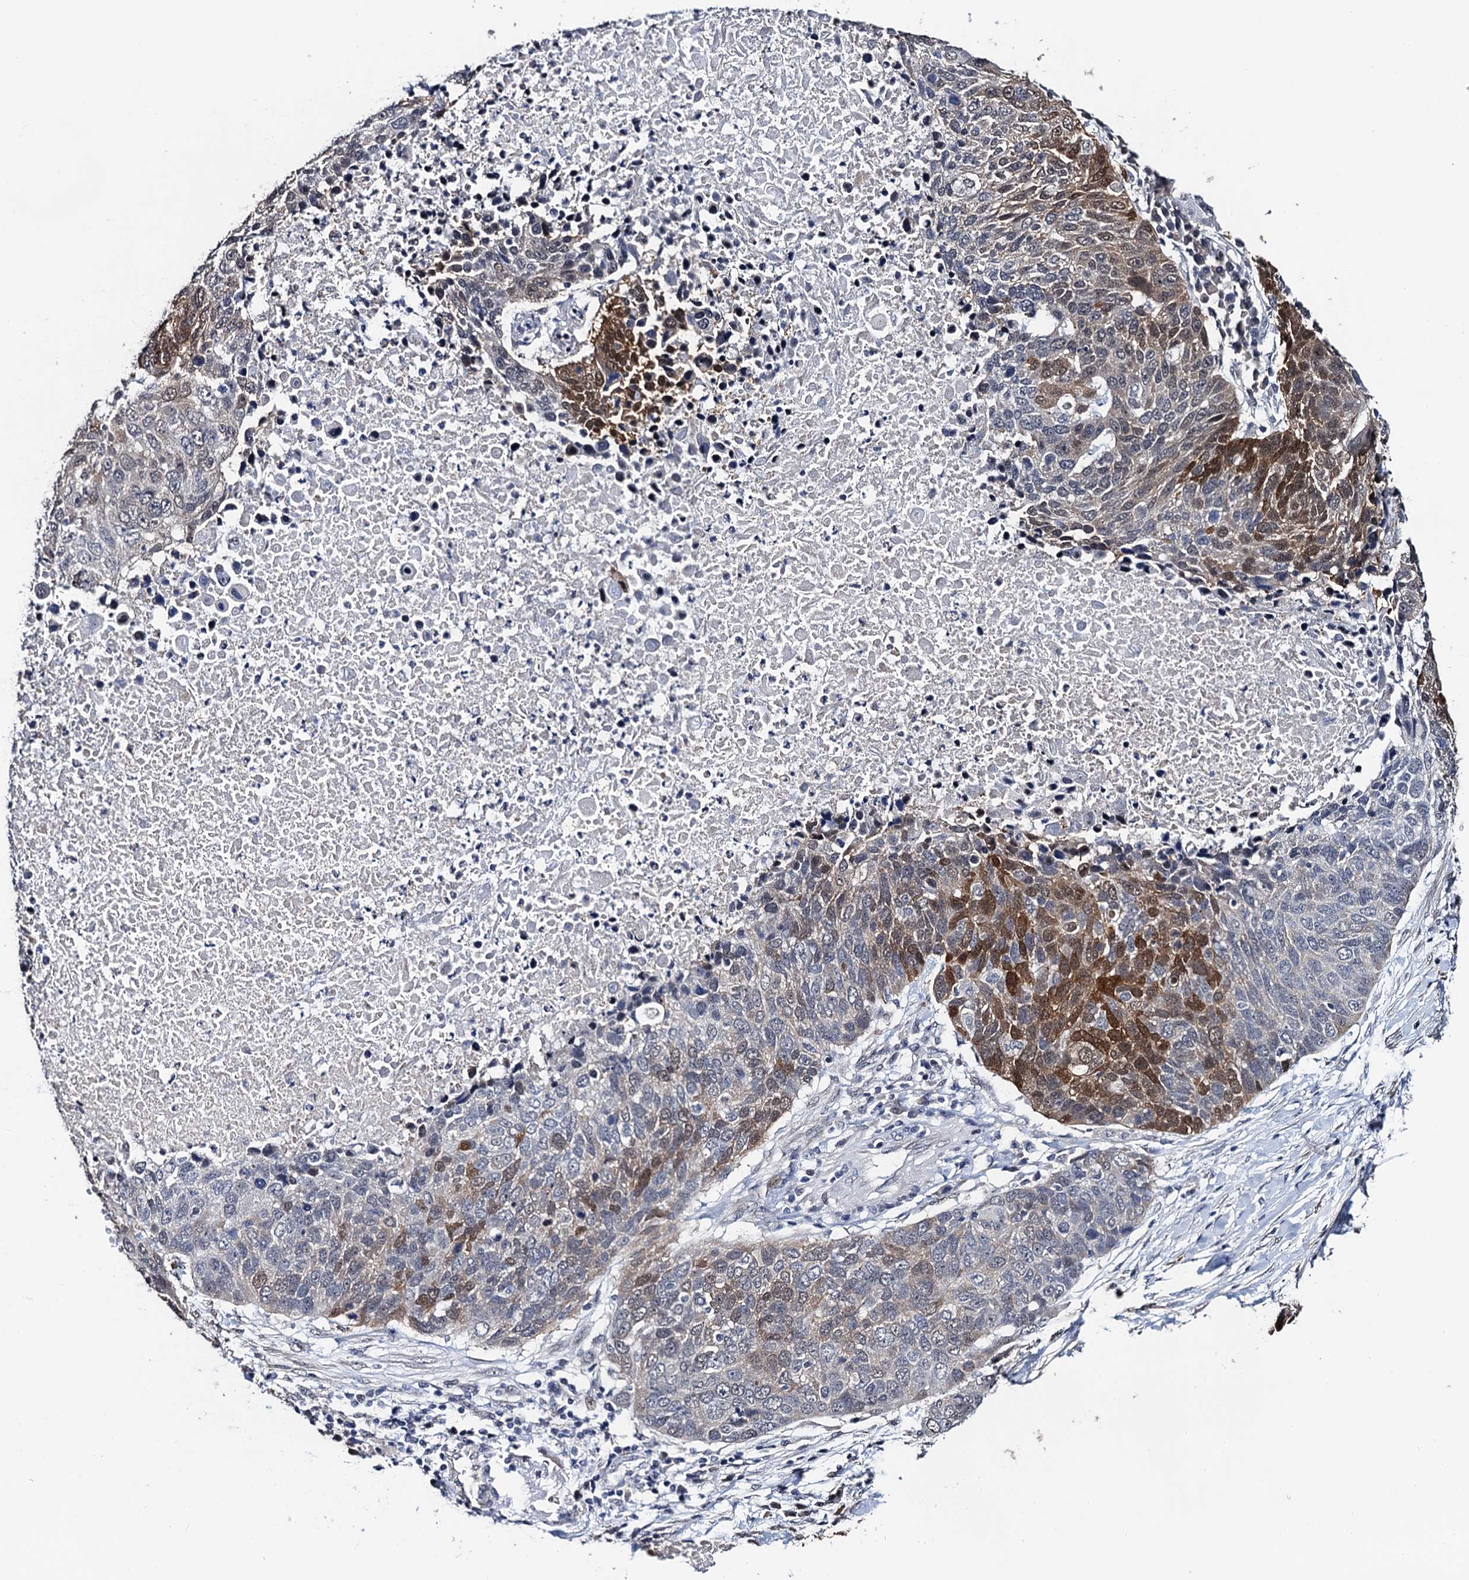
{"staining": {"intensity": "moderate", "quantity": "25%-75%", "location": "cytoplasmic/membranous,nuclear"}, "tissue": "lung cancer", "cell_type": "Tumor cells", "image_type": "cancer", "snomed": [{"axis": "morphology", "description": "Normal tissue, NOS"}, {"axis": "morphology", "description": "Squamous cell carcinoma, NOS"}, {"axis": "topography", "description": "Lymph node"}, {"axis": "topography", "description": "Lung"}], "caption": "A brown stain labels moderate cytoplasmic/membranous and nuclear staining of a protein in lung squamous cell carcinoma tumor cells. Nuclei are stained in blue.", "gene": "FAM222A", "patient": {"sex": "male", "age": 66}}